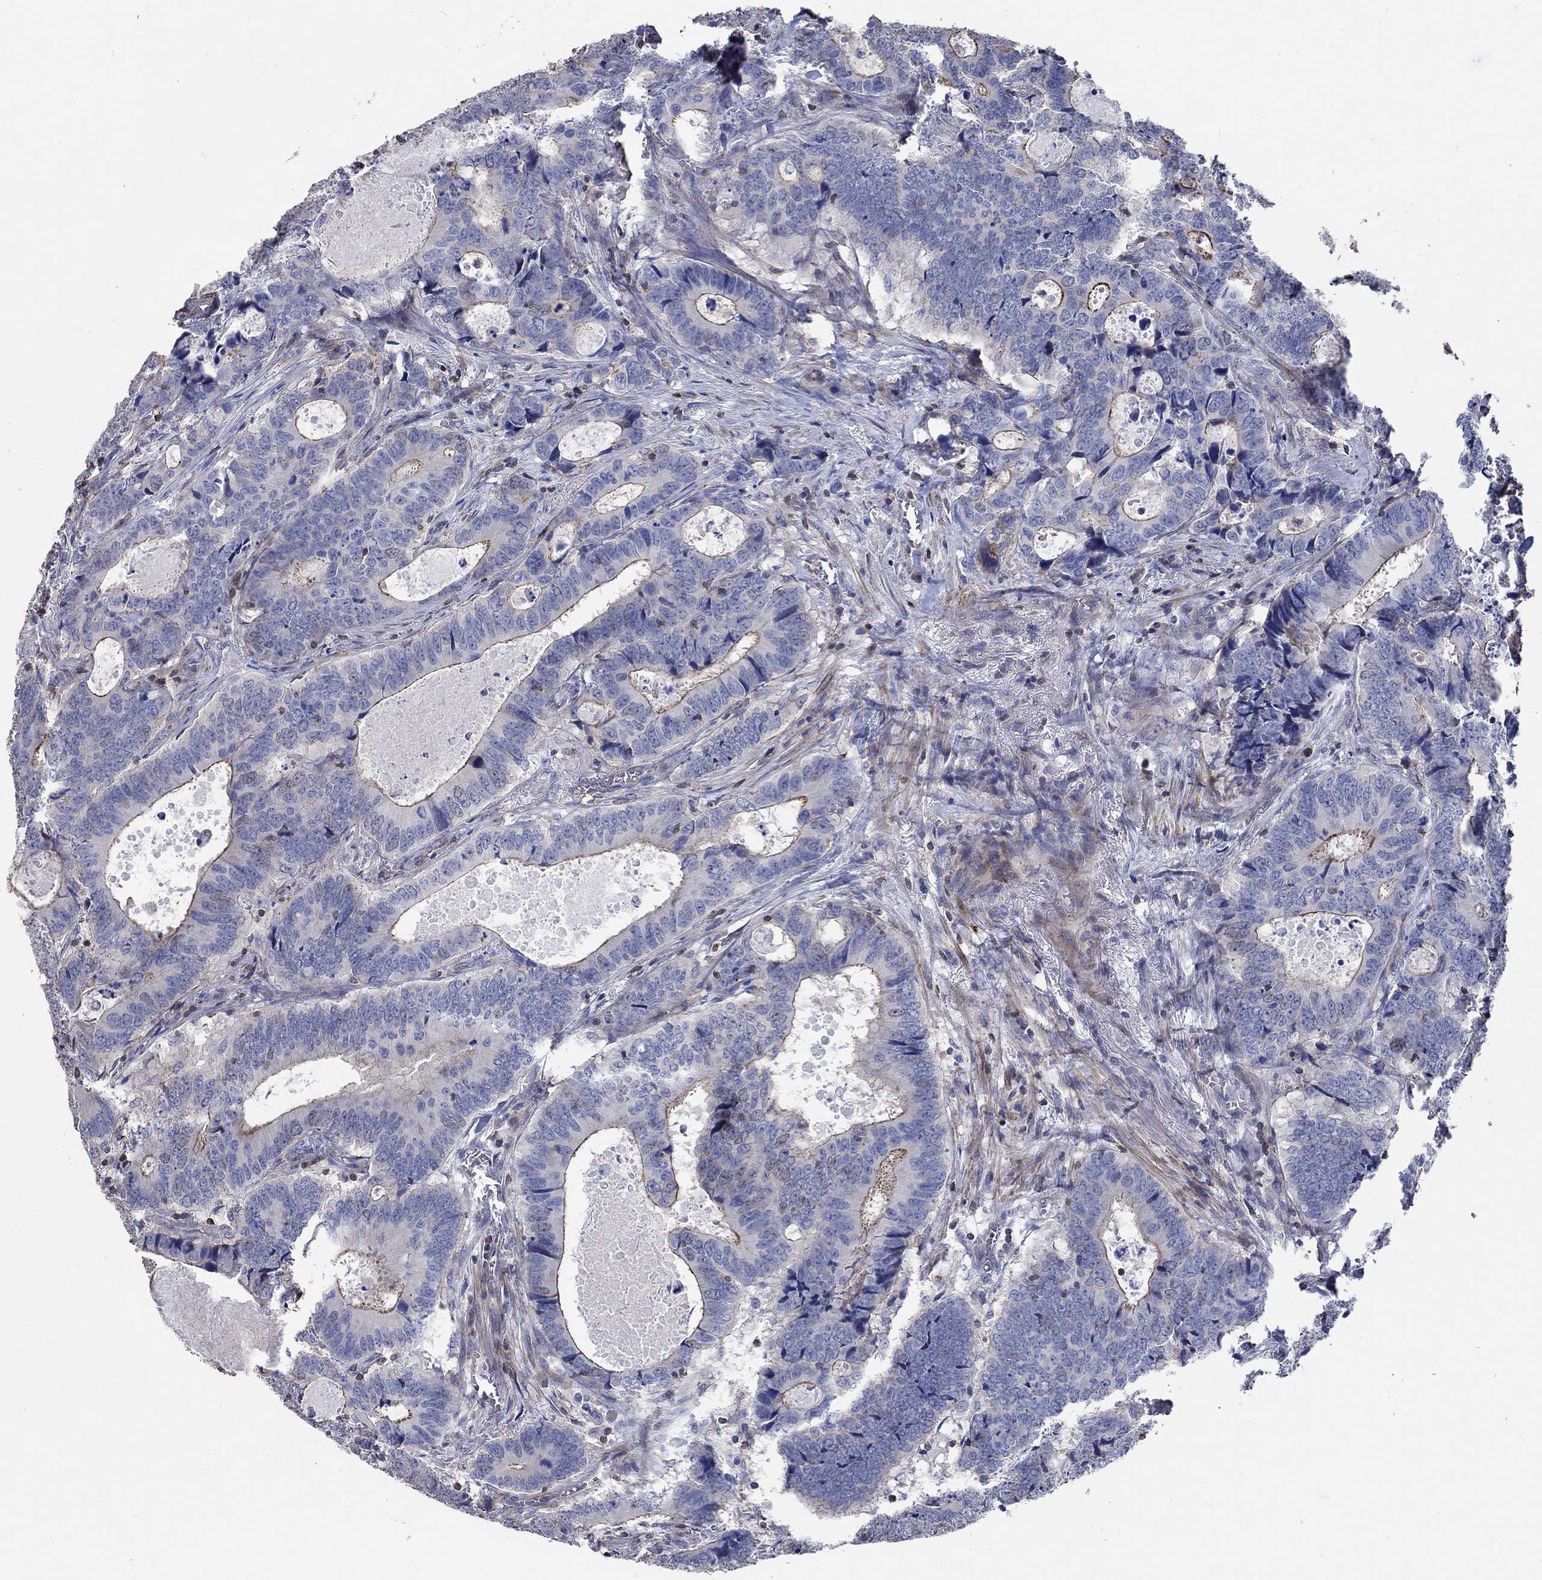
{"staining": {"intensity": "moderate", "quantity": "25%-75%", "location": "cytoplasmic/membranous"}, "tissue": "colorectal cancer", "cell_type": "Tumor cells", "image_type": "cancer", "snomed": [{"axis": "morphology", "description": "Adenocarcinoma, NOS"}, {"axis": "topography", "description": "Colon"}], "caption": "IHC of human colorectal adenocarcinoma reveals medium levels of moderate cytoplasmic/membranous expression in approximately 25%-75% of tumor cells.", "gene": "TNFAIP8L3", "patient": {"sex": "female", "age": 82}}